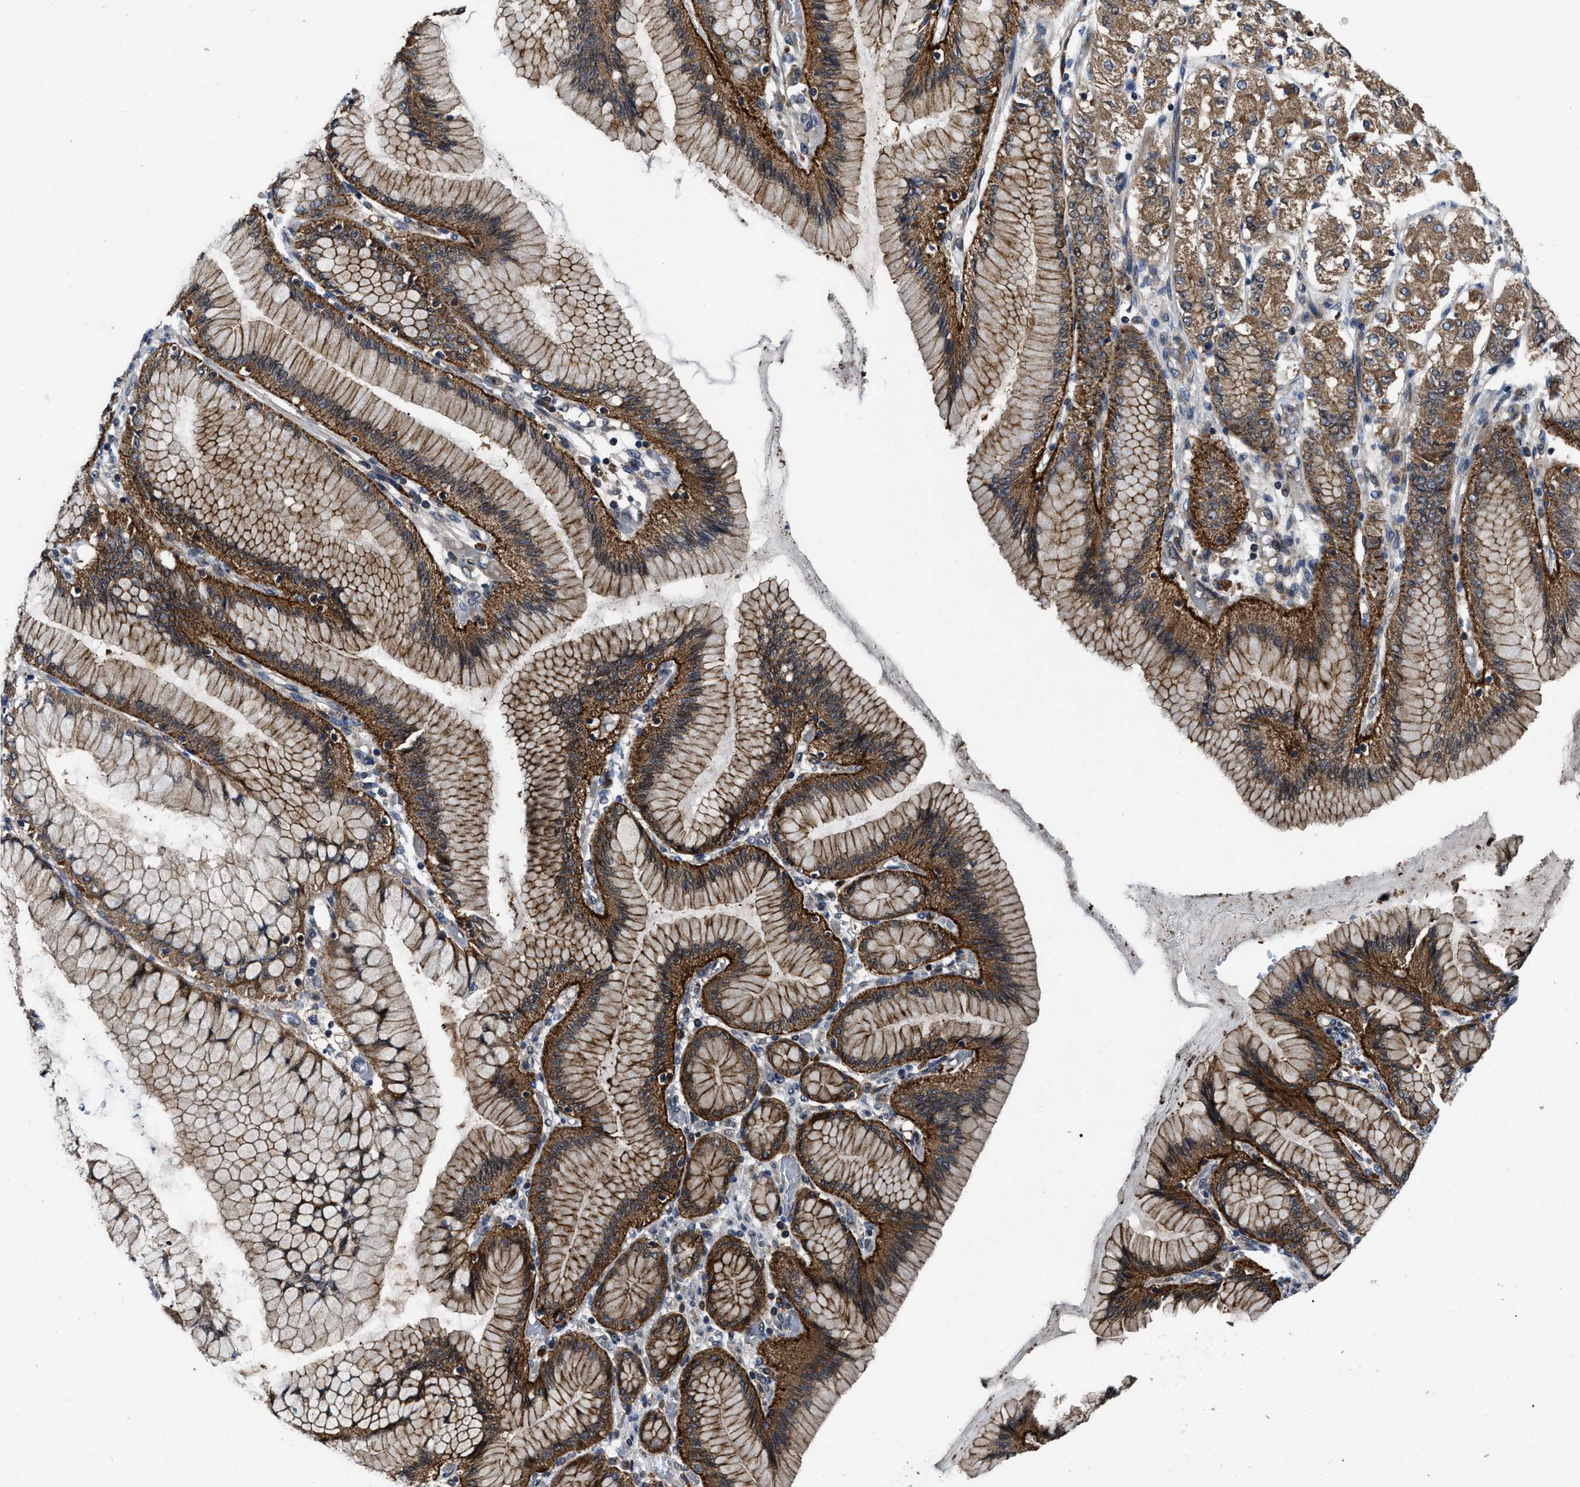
{"staining": {"intensity": "strong", "quantity": ">75%", "location": "cytoplasmic/membranous"}, "tissue": "stomach cancer", "cell_type": "Tumor cells", "image_type": "cancer", "snomed": [{"axis": "morphology", "description": "Adenocarcinoma, NOS"}, {"axis": "topography", "description": "Stomach"}], "caption": "Stomach adenocarcinoma tissue exhibits strong cytoplasmic/membranous expression in about >75% of tumor cells", "gene": "PPWD1", "patient": {"sex": "female", "age": 65}}